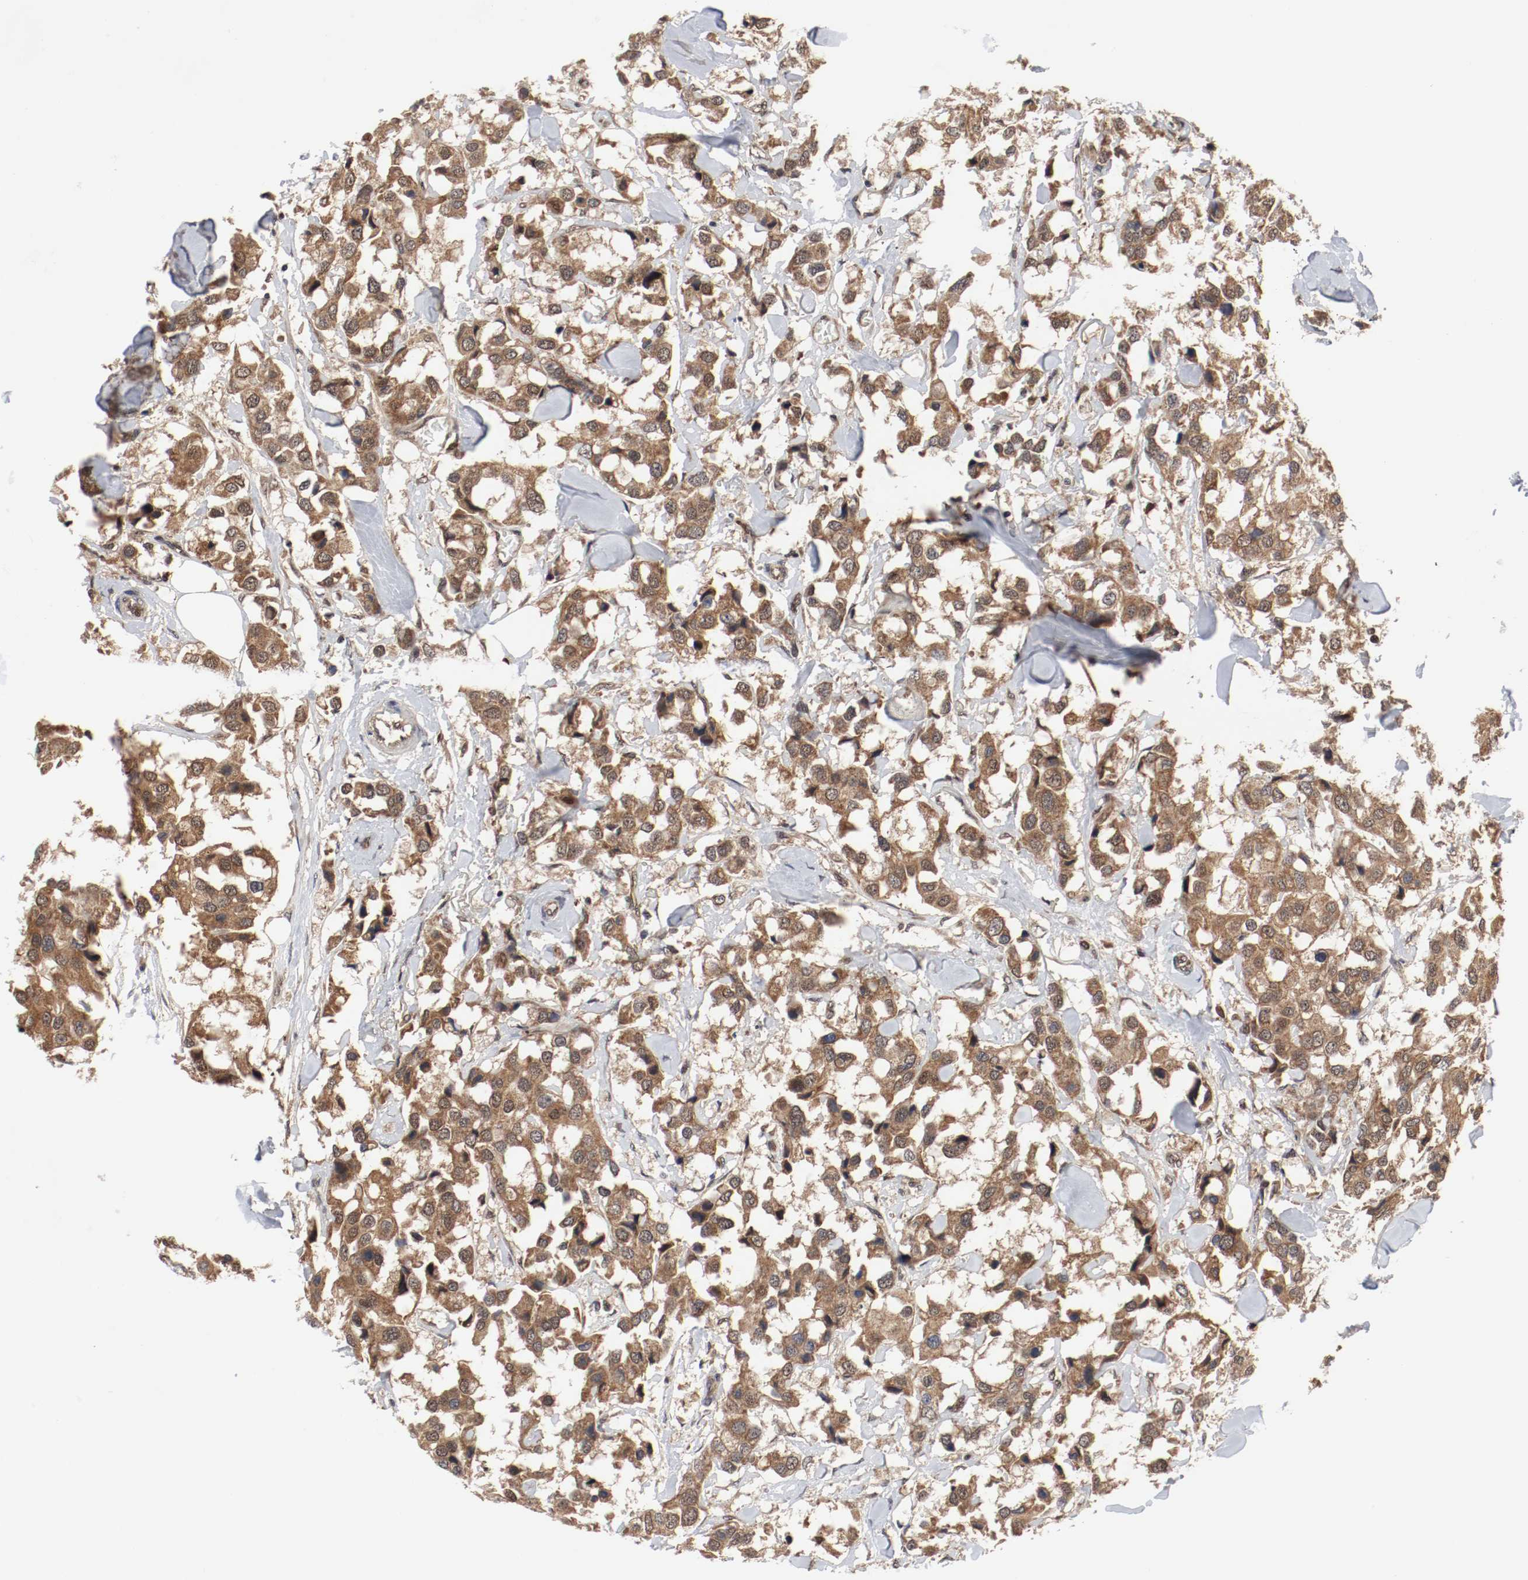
{"staining": {"intensity": "moderate", "quantity": ">75%", "location": "cytoplasmic/membranous"}, "tissue": "breast cancer", "cell_type": "Tumor cells", "image_type": "cancer", "snomed": [{"axis": "morphology", "description": "Duct carcinoma"}, {"axis": "topography", "description": "Breast"}], "caption": "Breast cancer (intraductal carcinoma) was stained to show a protein in brown. There is medium levels of moderate cytoplasmic/membranous positivity in about >75% of tumor cells.", "gene": "AFG3L2", "patient": {"sex": "female", "age": 80}}